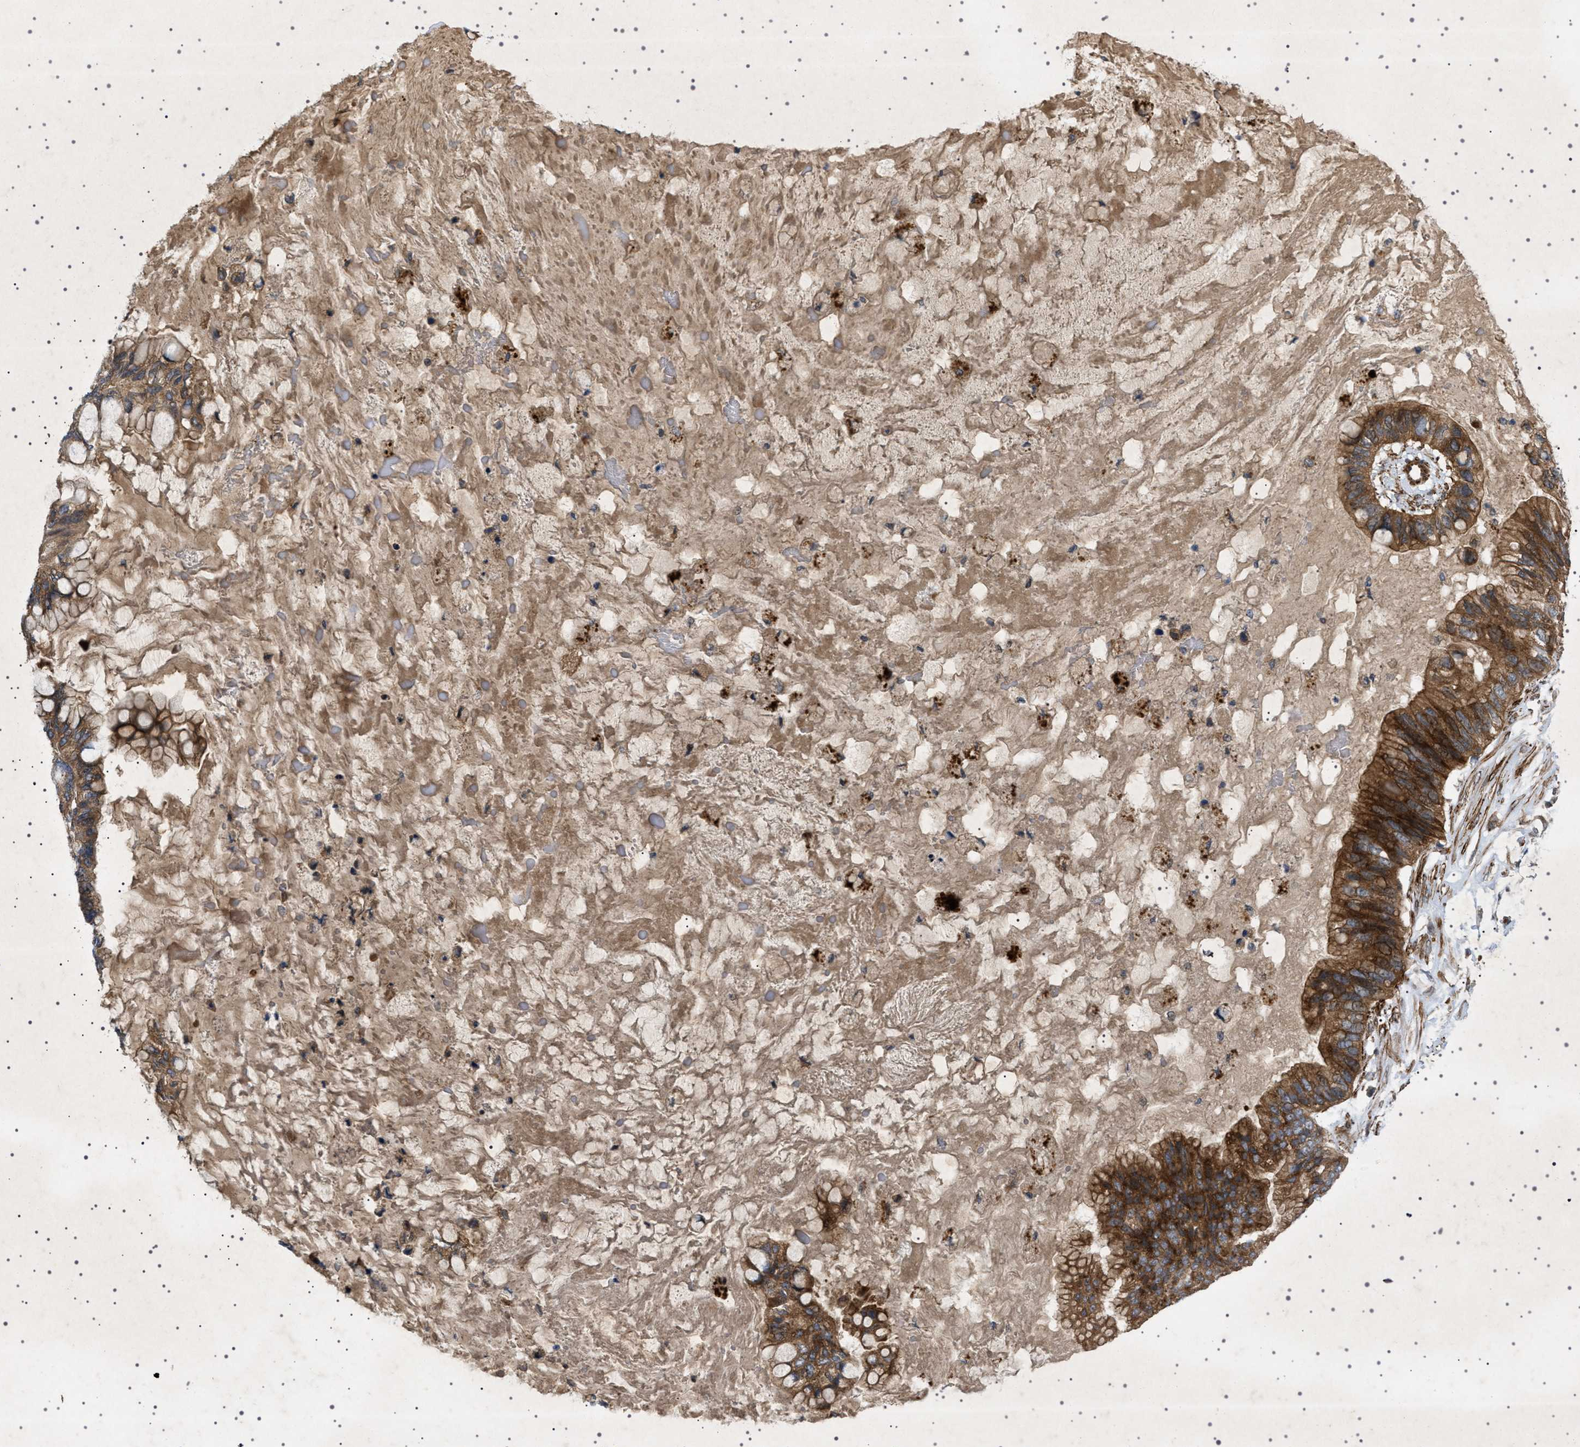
{"staining": {"intensity": "strong", "quantity": ">75%", "location": "cytoplasmic/membranous"}, "tissue": "ovarian cancer", "cell_type": "Tumor cells", "image_type": "cancer", "snomed": [{"axis": "morphology", "description": "Cystadenocarcinoma, mucinous, NOS"}, {"axis": "topography", "description": "Ovary"}], "caption": "Ovarian mucinous cystadenocarcinoma stained for a protein shows strong cytoplasmic/membranous positivity in tumor cells.", "gene": "CCDC186", "patient": {"sex": "female", "age": 80}}